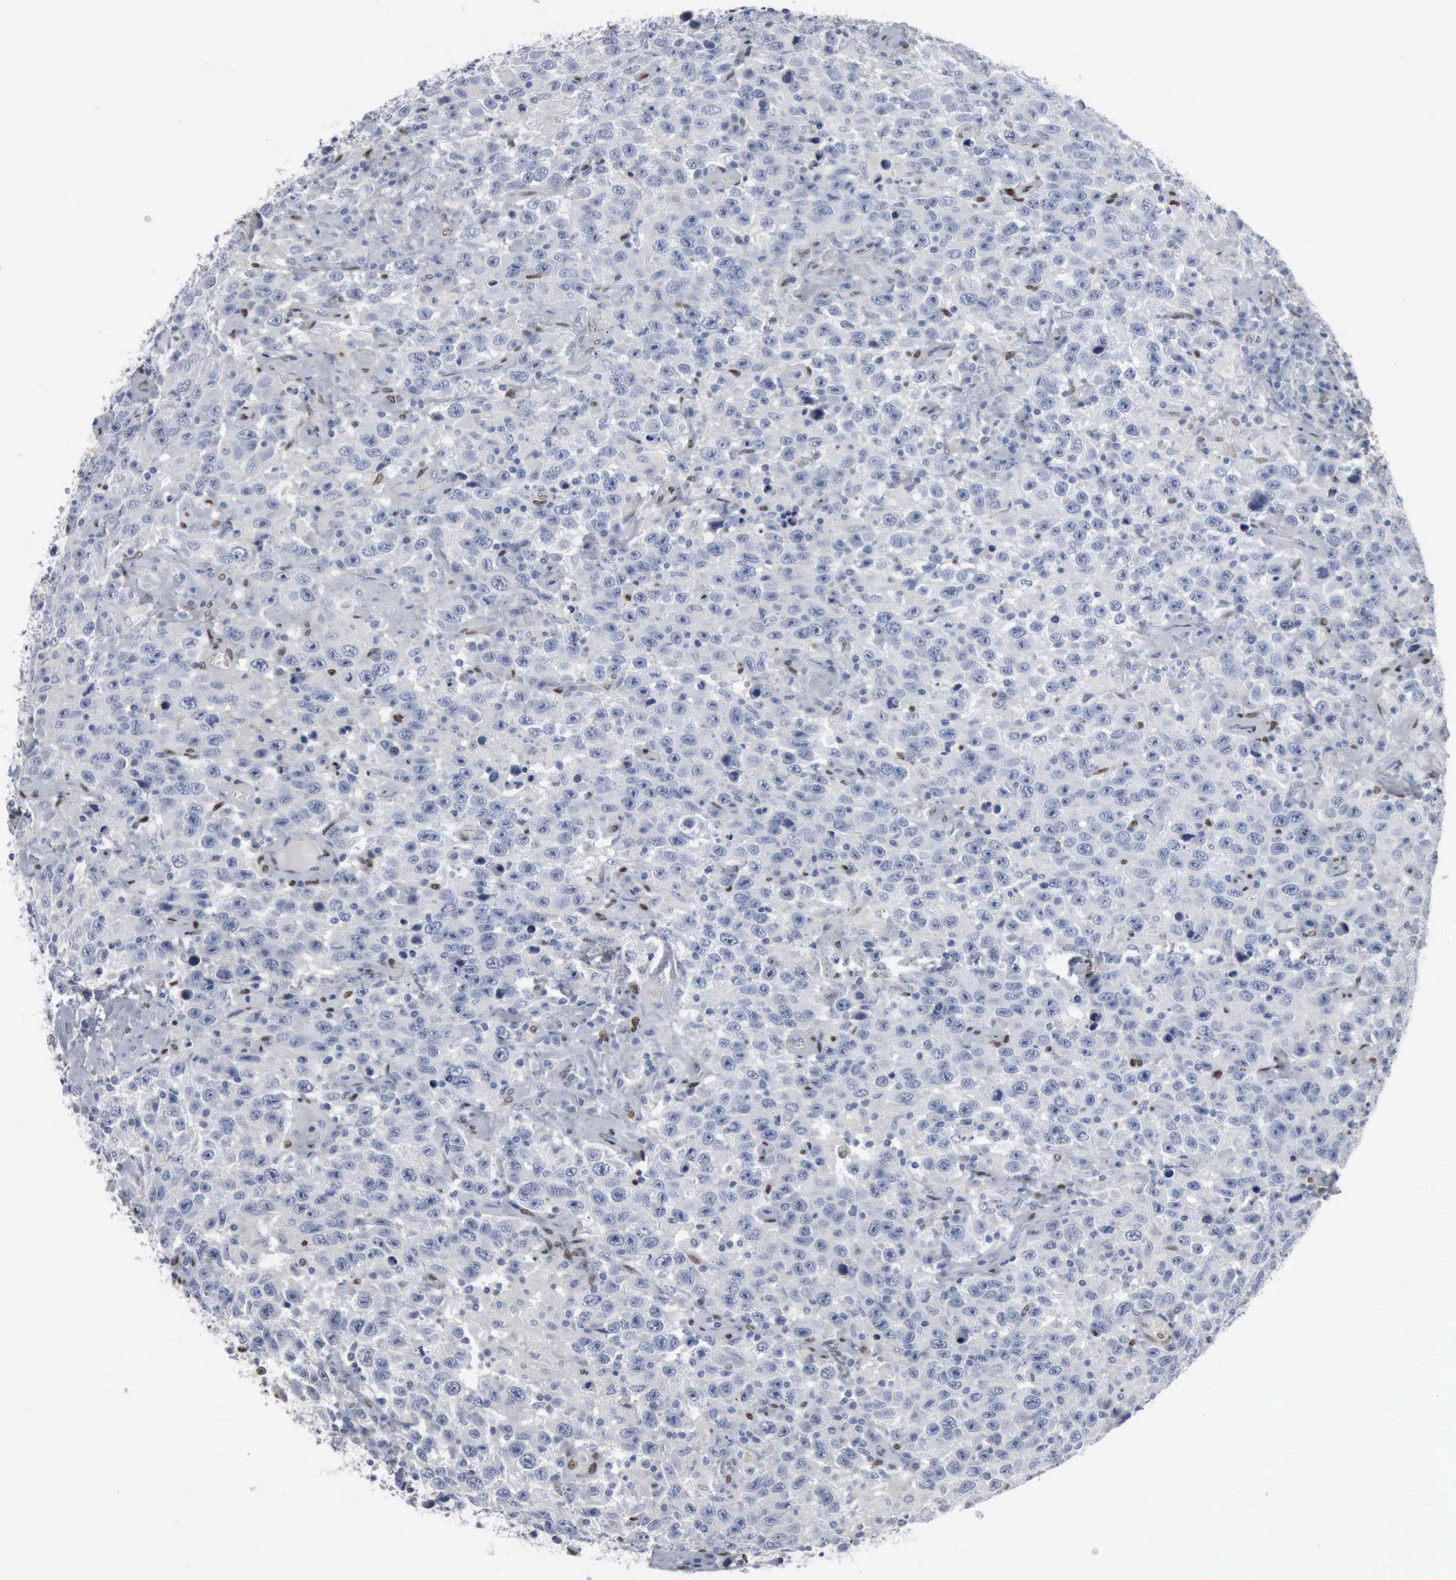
{"staining": {"intensity": "negative", "quantity": "none", "location": "none"}, "tissue": "testis cancer", "cell_type": "Tumor cells", "image_type": "cancer", "snomed": [{"axis": "morphology", "description": "Seminoma, NOS"}, {"axis": "topography", "description": "Testis"}], "caption": "Immunohistochemical staining of seminoma (testis) reveals no significant staining in tumor cells.", "gene": "FGF2", "patient": {"sex": "male", "age": 41}}